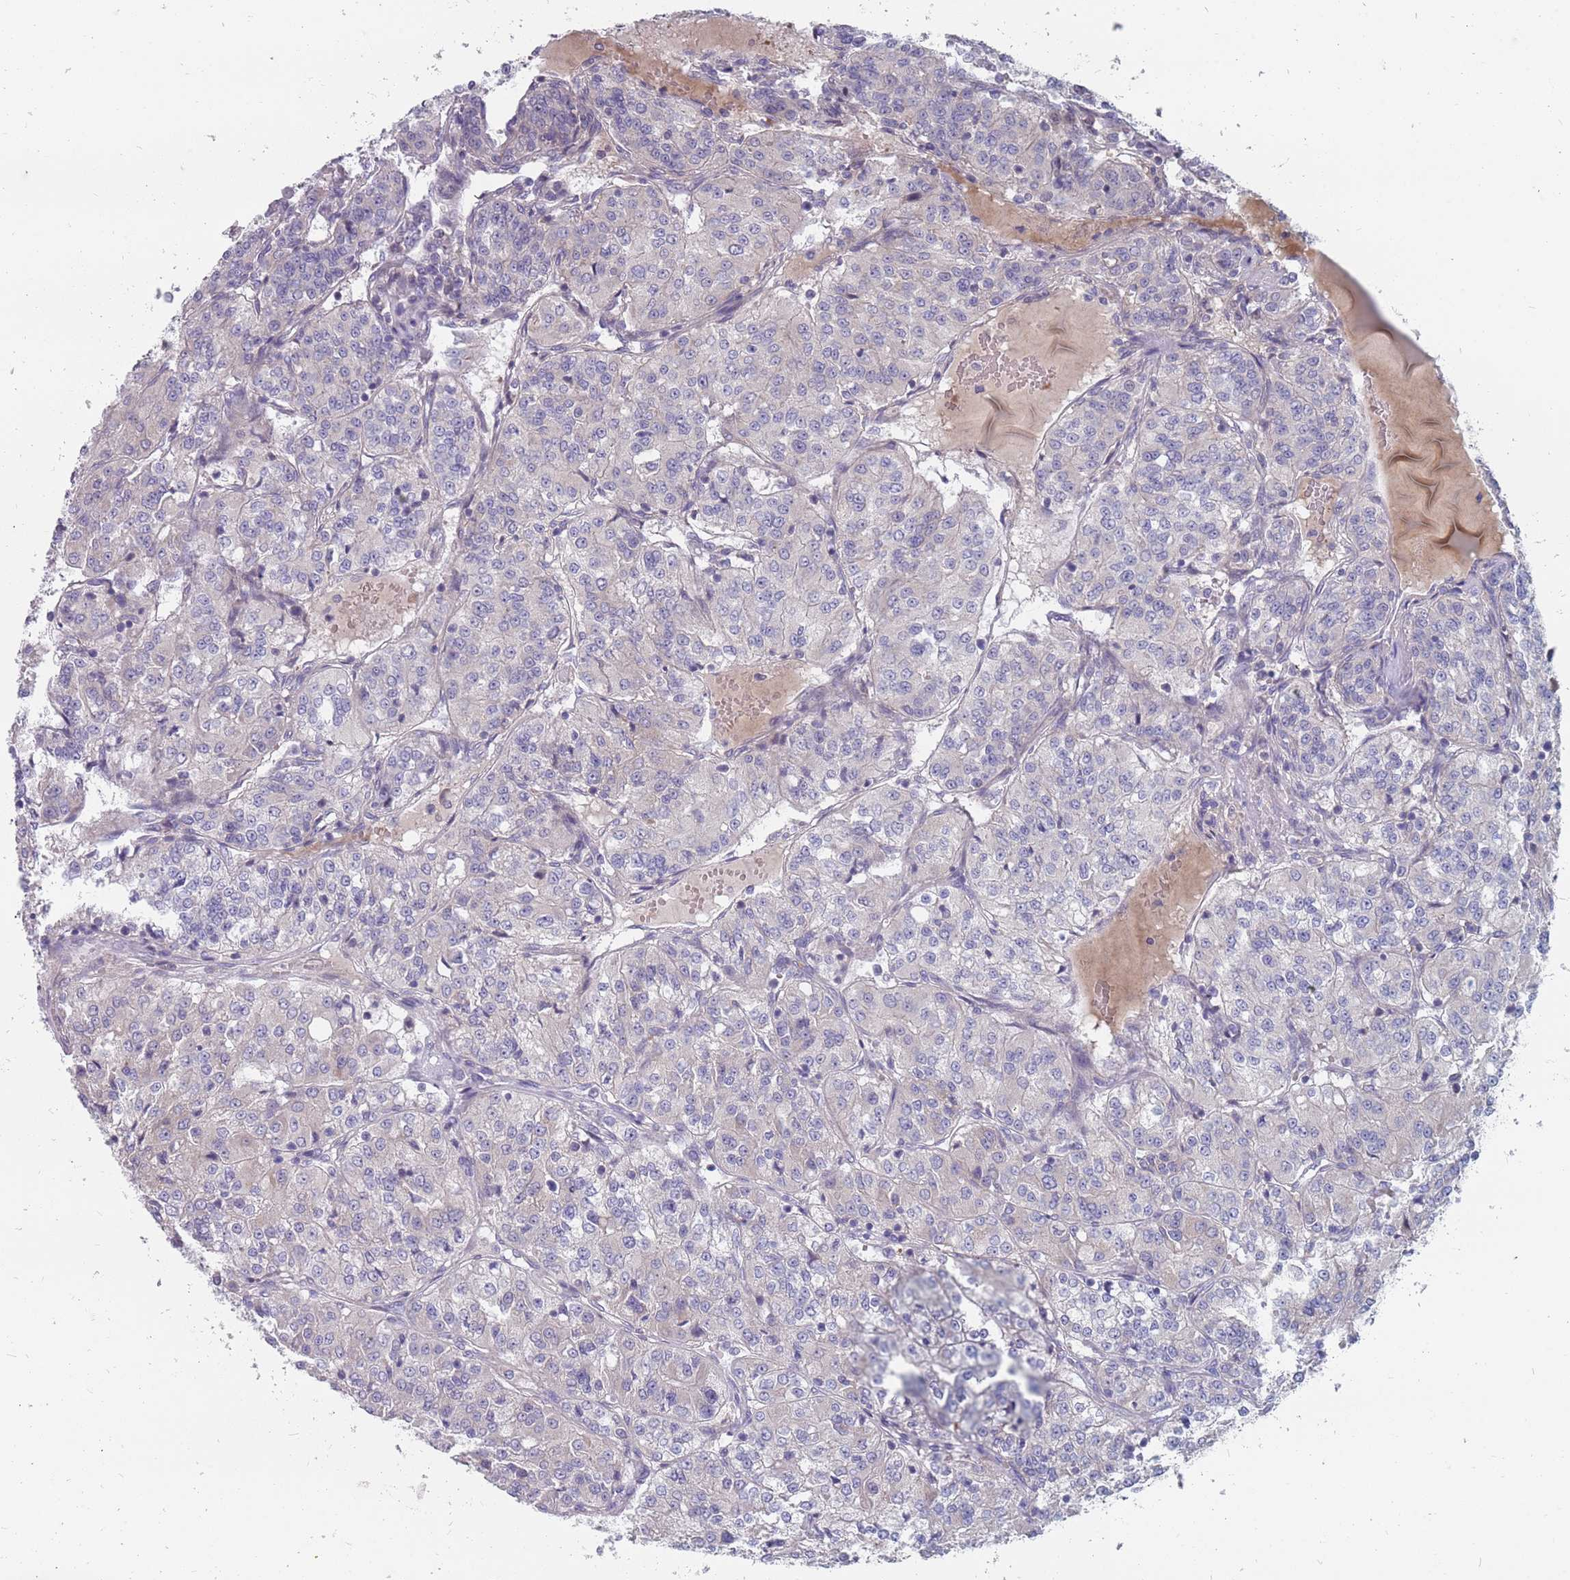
{"staining": {"intensity": "negative", "quantity": "none", "location": "none"}, "tissue": "renal cancer", "cell_type": "Tumor cells", "image_type": "cancer", "snomed": [{"axis": "morphology", "description": "Adenocarcinoma, NOS"}, {"axis": "topography", "description": "Kidney"}], "caption": "Tumor cells are negative for protein expression in human renal cancer.", "gene": "CMTR2", "patient": {"sex": "female", "age": 63}}